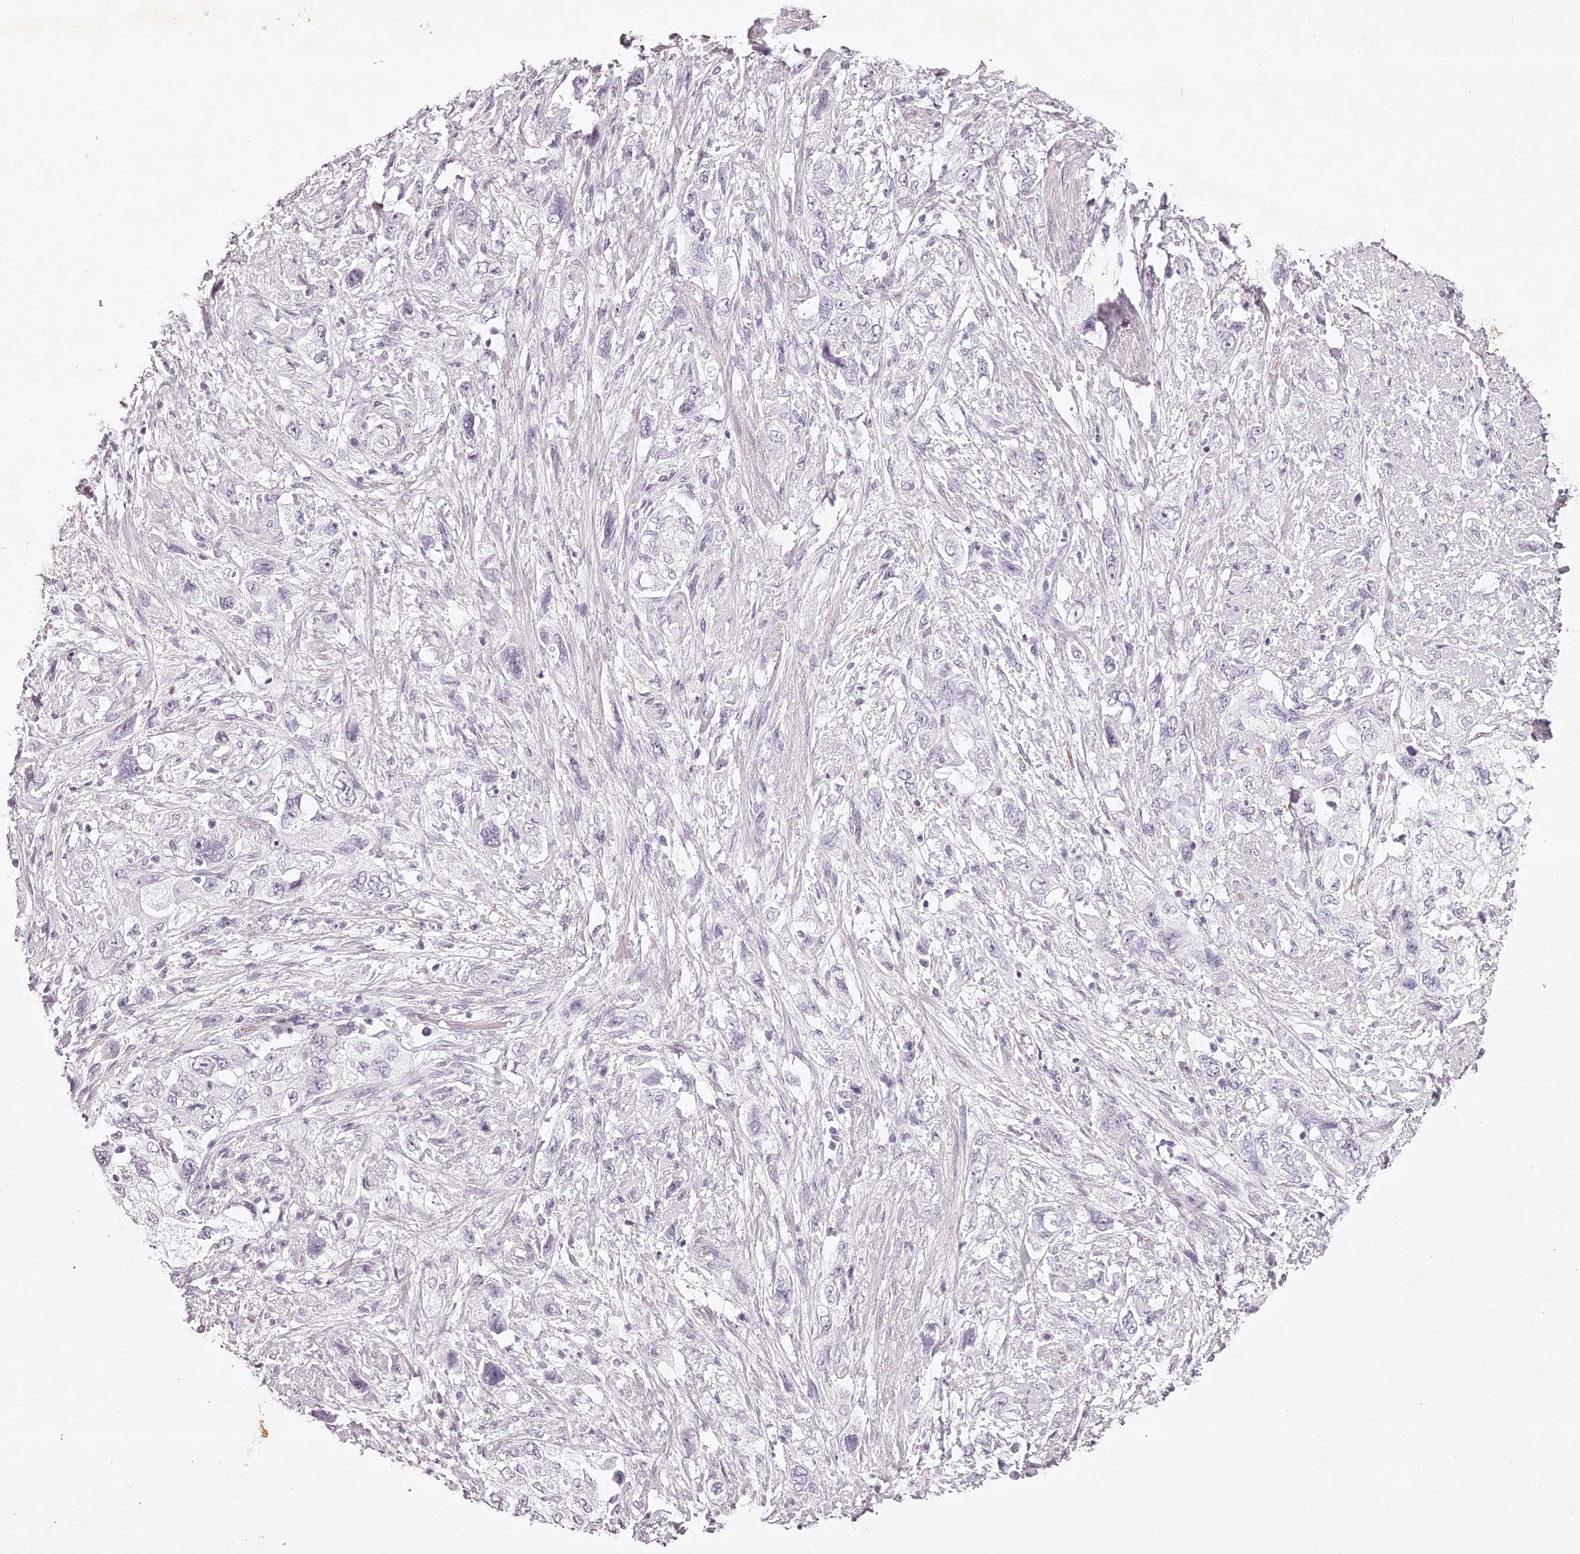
{"staining": {"intensity": "negative", "quantity": "none", "location": "none"}, "tissue": "pancreatic cancer", "cell_type": "Tumor cells", "image_type": "cancer", "snomed": [{"axis": "morphology", "description": "Adenocarcinoma, NOS"}, {"axis": "topography", "description": "Pancreas"}], "caption": "Immunohistochemistry micrograph of human pancreatic cancer stained for a protein (brown), which reveals no staining in tumor cells.", "gene": "ELAPOR1", "patient": {"sex": "female", "age": 73}}